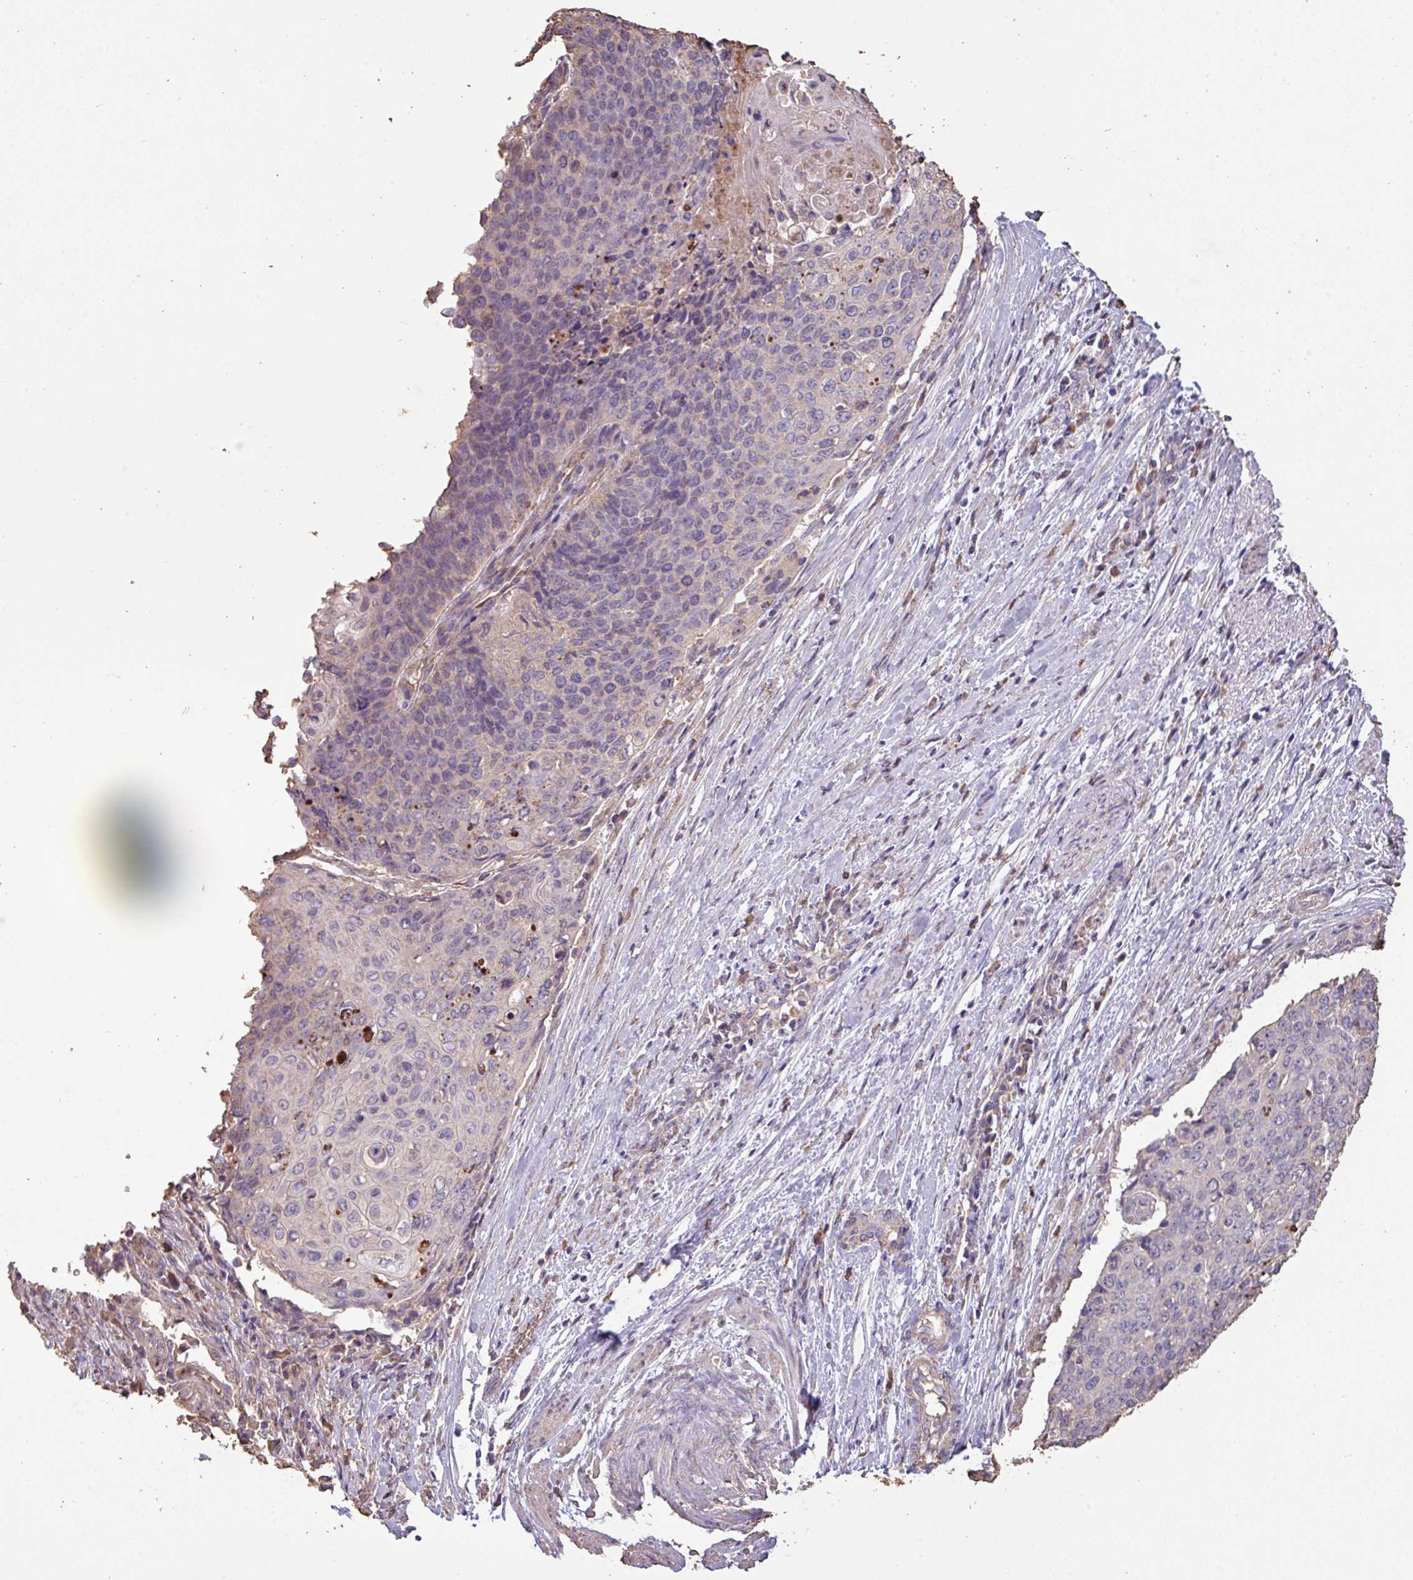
{"staining": {"intensity": "negative", "quantity": "none", "location": "none"}, "tissue": "cervical cancer", "cell_type": "Tumor cells", "image_type": "cancer", "snomed": [{"axis": "morphology", "description": "Squamous cell carcinoma, NOS"}, {"axis": "topography", "description": "Cervix"}], "caption": "Tumor cells are negative for protein expression in human squamous cell carcinoma (cervical). (IHC, brightfield microscopy, high magnification).", "gene": "CAMK2B", "patient": {"sex": "female", "age": 39}}